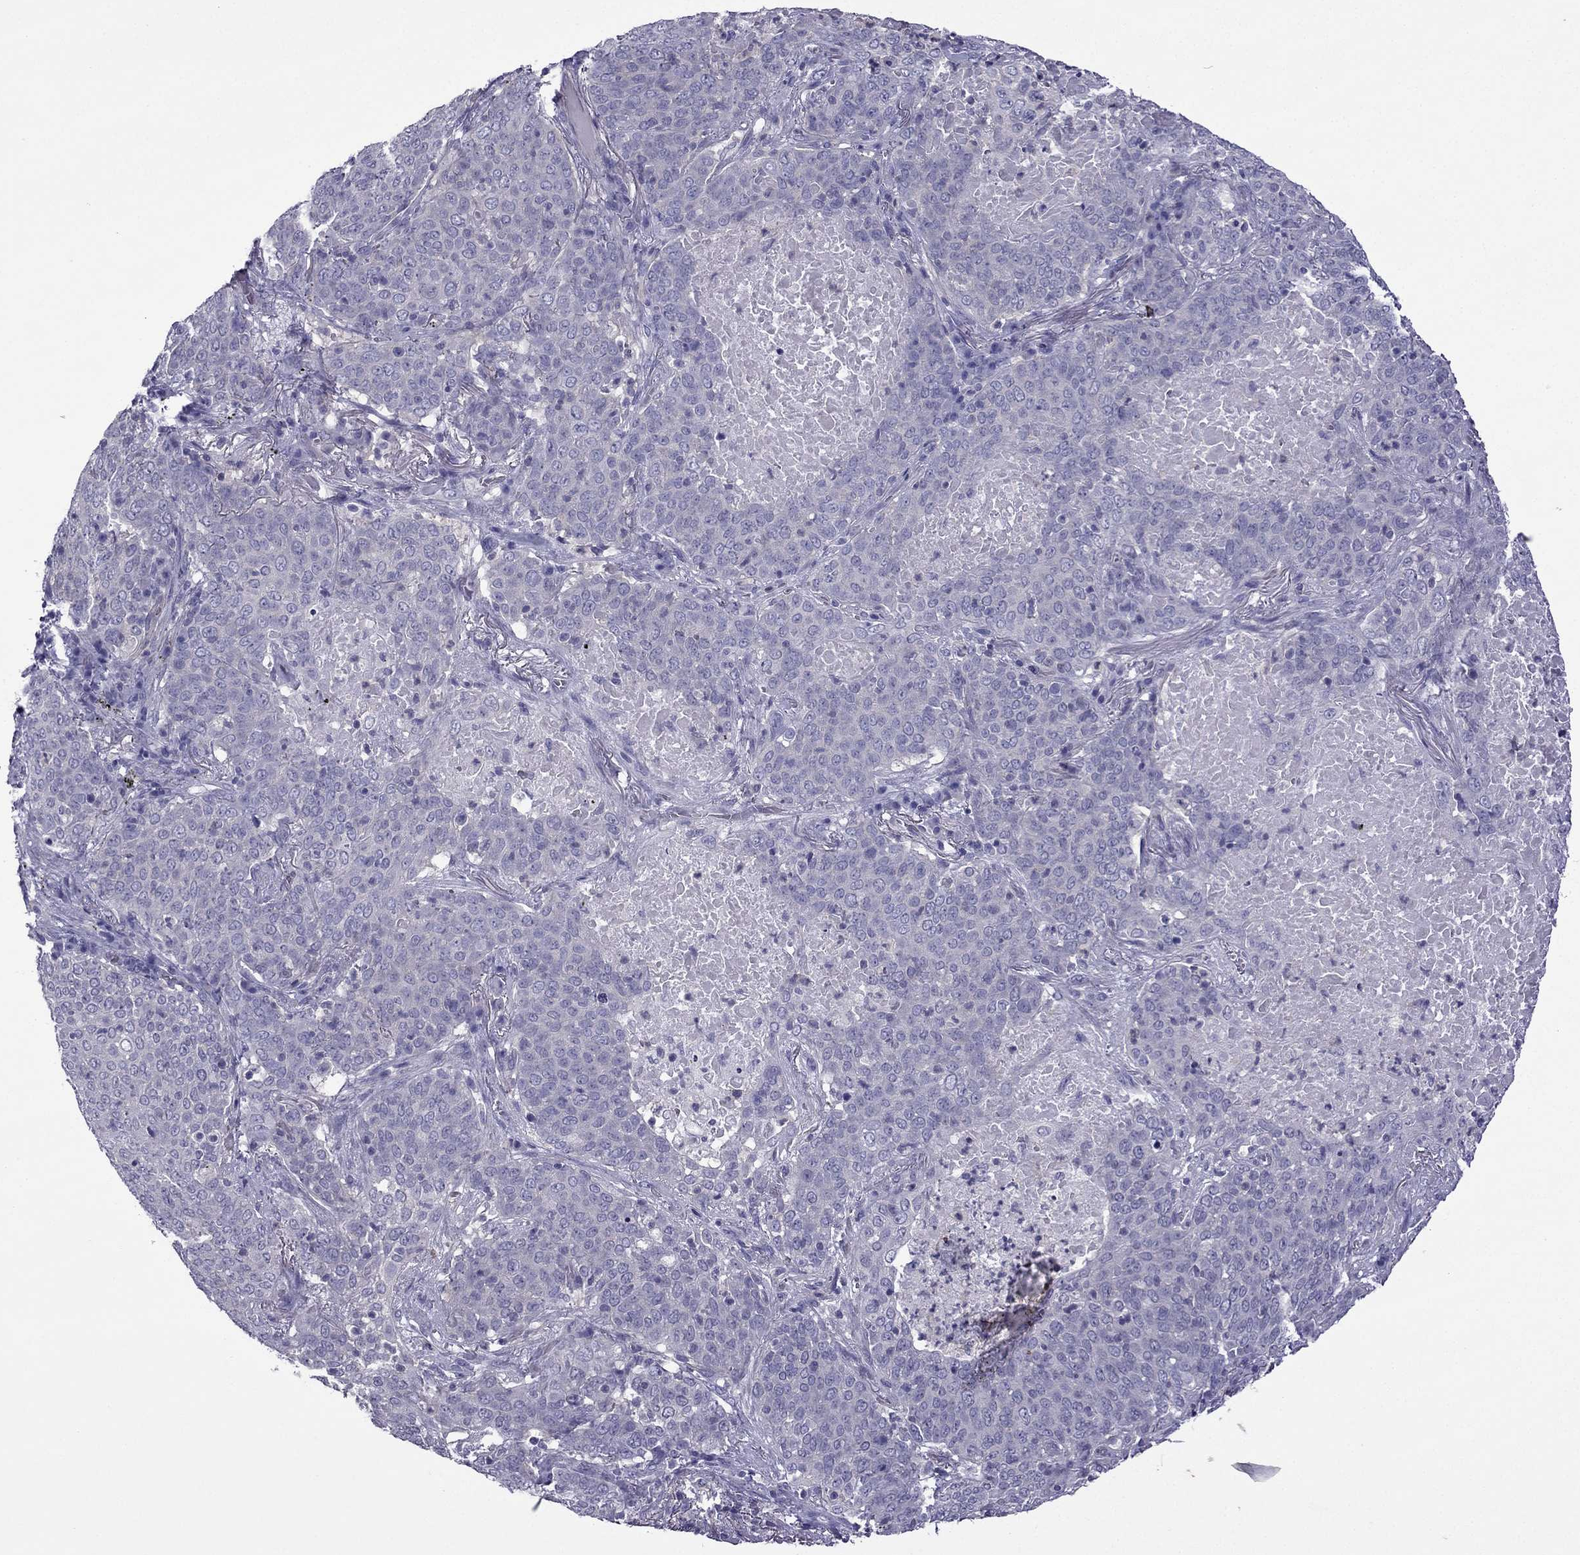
{"staining": {"intensity": "negative", "quantity": "none", "location": "none"}, "tissue": "lung cancer", "cell_type": "Tumor cells", "image_type": "cancer", "snomed": [{"axis": "morphology", "description": "Squamous cell carcinoma, NOS"}, {"axis": "topography", "description": "Lung"}], "caption": "Tumor cells are negative for brown protein staining in squamous cell carcinoma (lung).", "gene": "GJA8", "patient": {"sex": "male", "age": 82}}